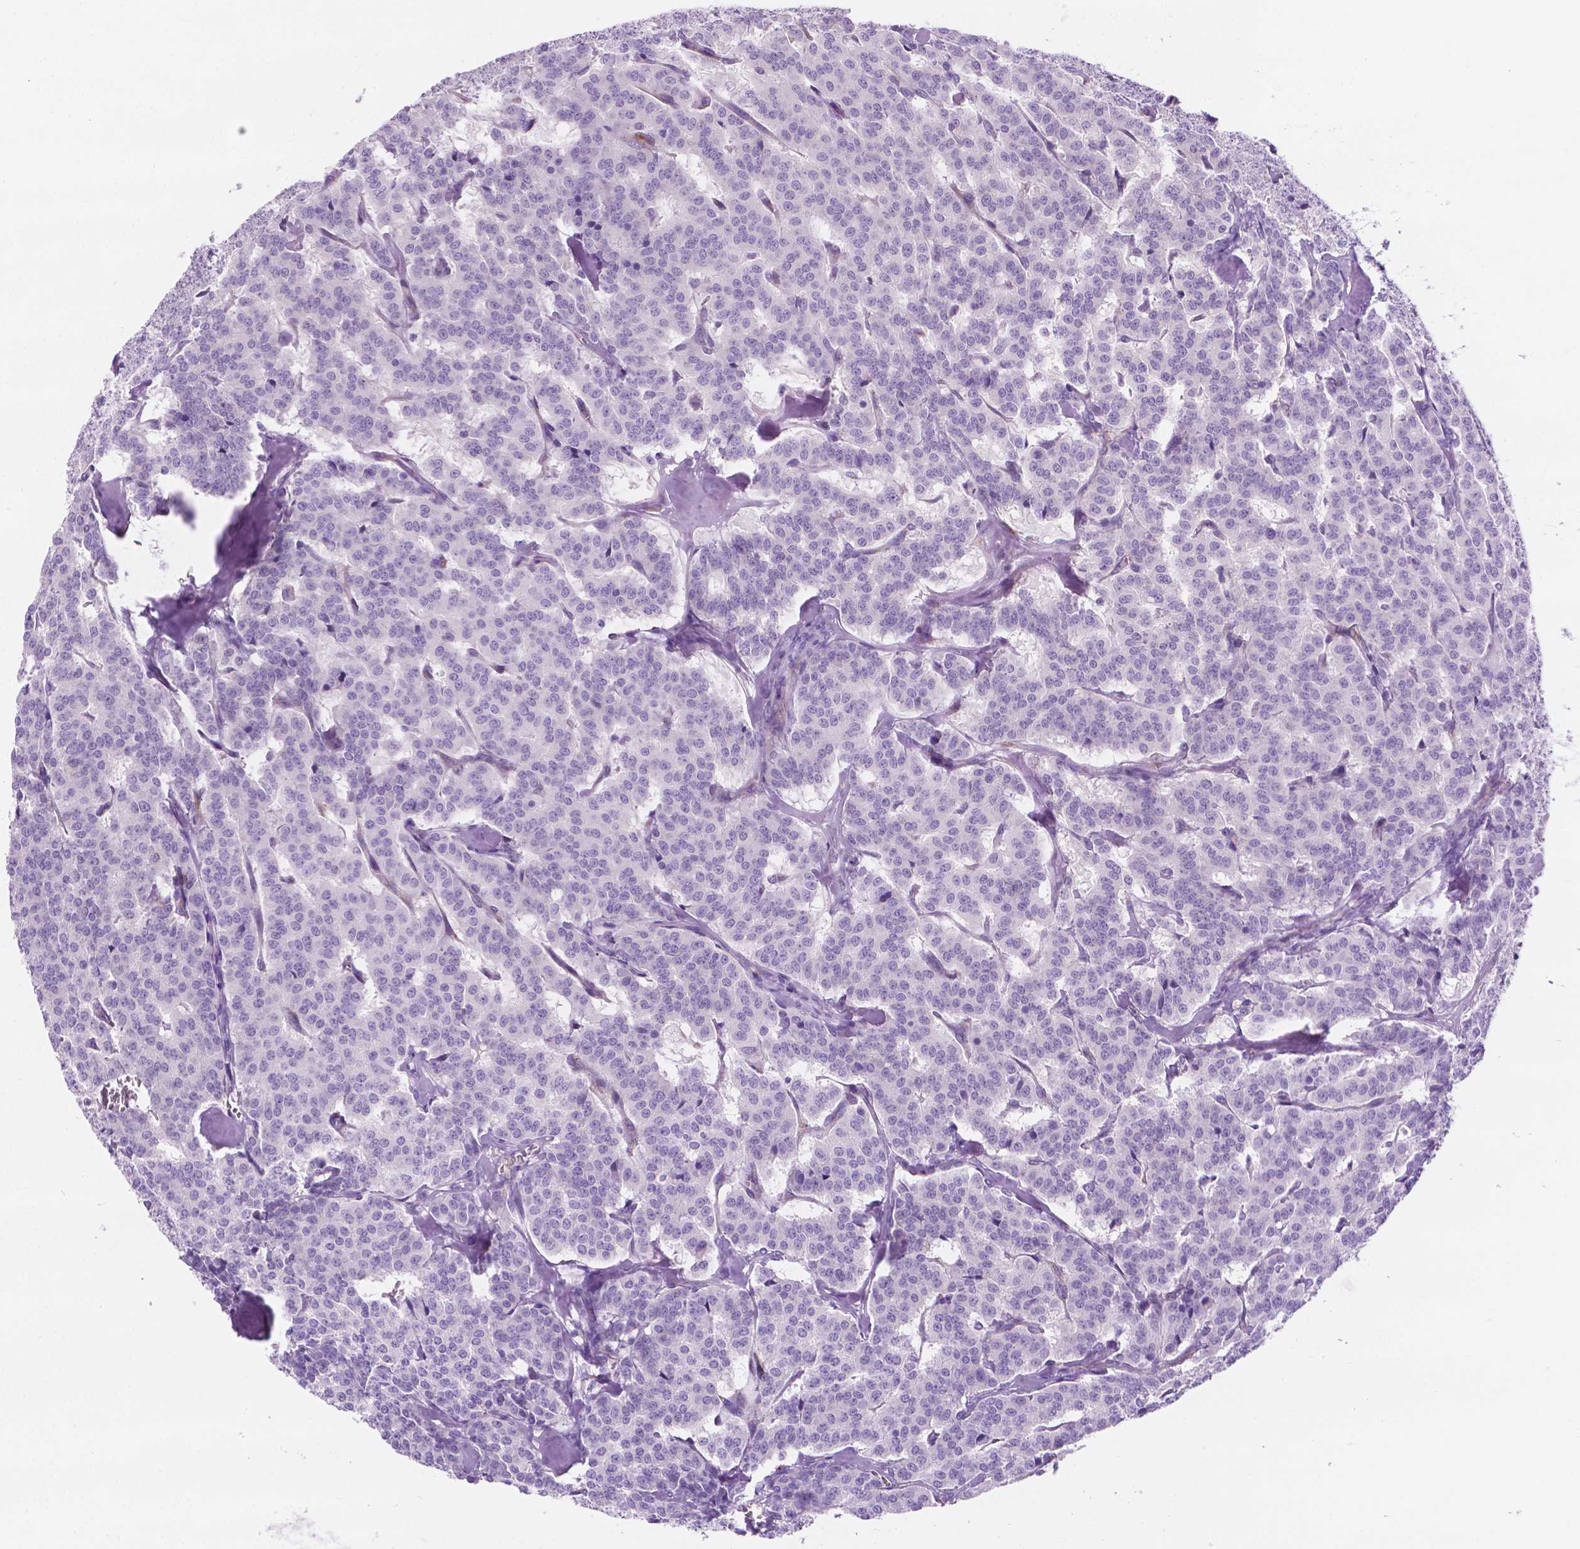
{"staining": {"intensity": "negative", "quantity": "none", "location": "none"}, "tissue": "carcinoid", "cell_type": "Tumor cells", "image_type": "cancer", "snomed": [{"axis": "morphology", "description": "Normal tissue, NOS"}, {"axis": "morphology", "description": "Carcinoid, malignant, NOS"}, {"axis": "topography", "description": "Lung"}], "caption": "High power microscopy photomicrograph of an IHC photomicrograph of carcinoid, revealing no significant expression in tumor cells.", "gene": "EPPK1", "patient": {"sex": "female", "age": 46}}